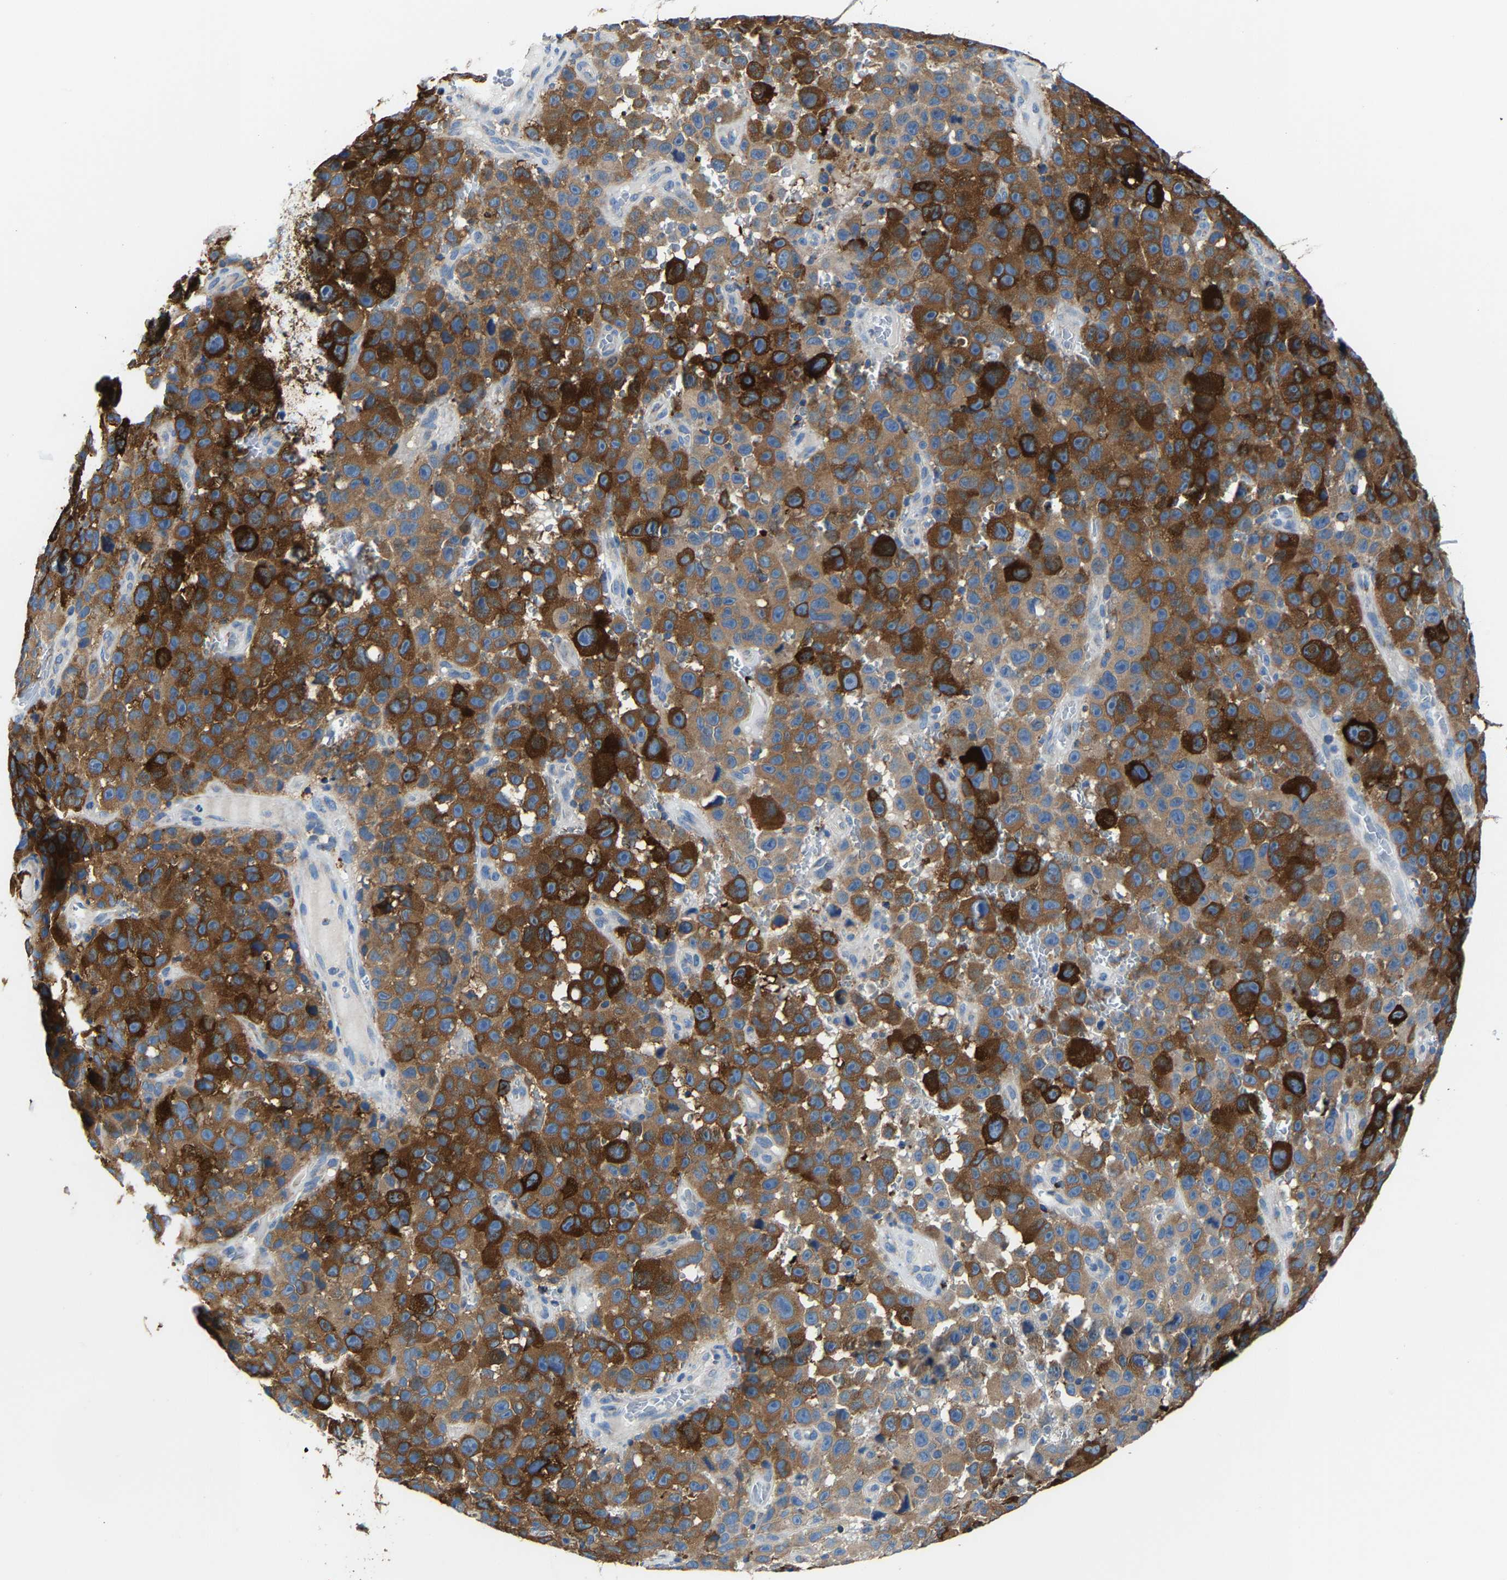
{"staining": {"intensity": "strong", "quantity": "25%-75%", "location": "cytoplasmic/membranous"}, "tissue": "melanoma", "cell_type": "Tumor cells", "image_type": "cancer", "snomed": [{"axis": "morphology", "description": "Malignant melanoma, NOS"}, {"axis": "topography", "description": "Skin"}], "caption": "Malignant melanoma stained with DAB immunohistochemistry demonstrates high levels of strong cytoplasmic/membranous positivity in about 25%-75% of tumor cells. The protein is stained brown, and the nuclei are stained in blue (DAB IHC with brightfield microscopy, high magnification).", "gene": "AGK", "patient": {"sex": "female", "age": 82}}